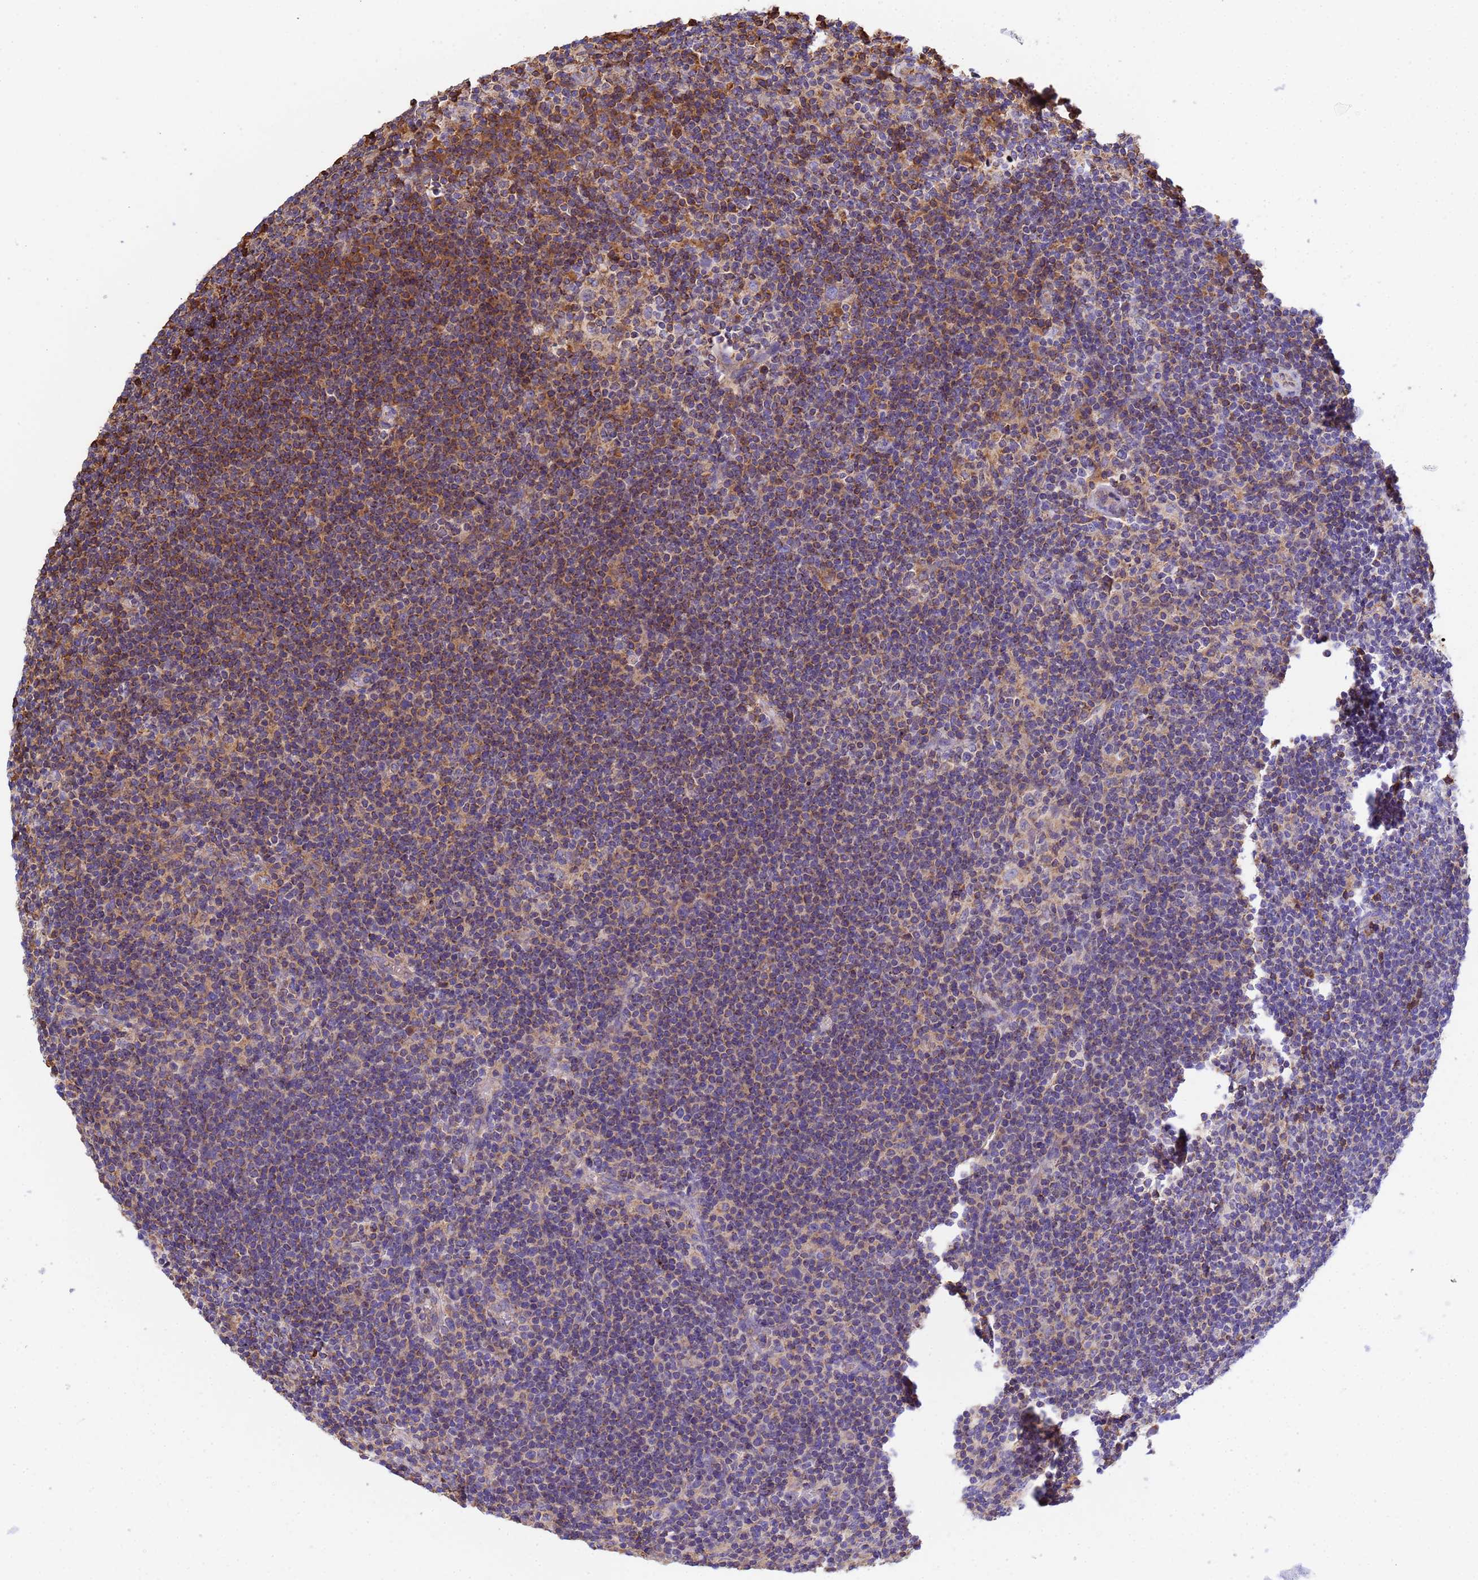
{"staining": {"intensity": "weak", "quantity": "<25%", "location": "cytoplasmic/membranous"}, "tissue": "lymphoma", "cell_type": "Tumor cells", "image_type": "cancer", "snomed": [{"axis": "morphology", "description": "Hodgkin's disease, NOS"}, {"axis": "topography", "description": "Lymph node"}], "caption": "Tumor cells are negative for brown protein staining in Hodgkin's disease.", "gene": "GLUD1", "patient": {"sex": "female", "age": 57}}